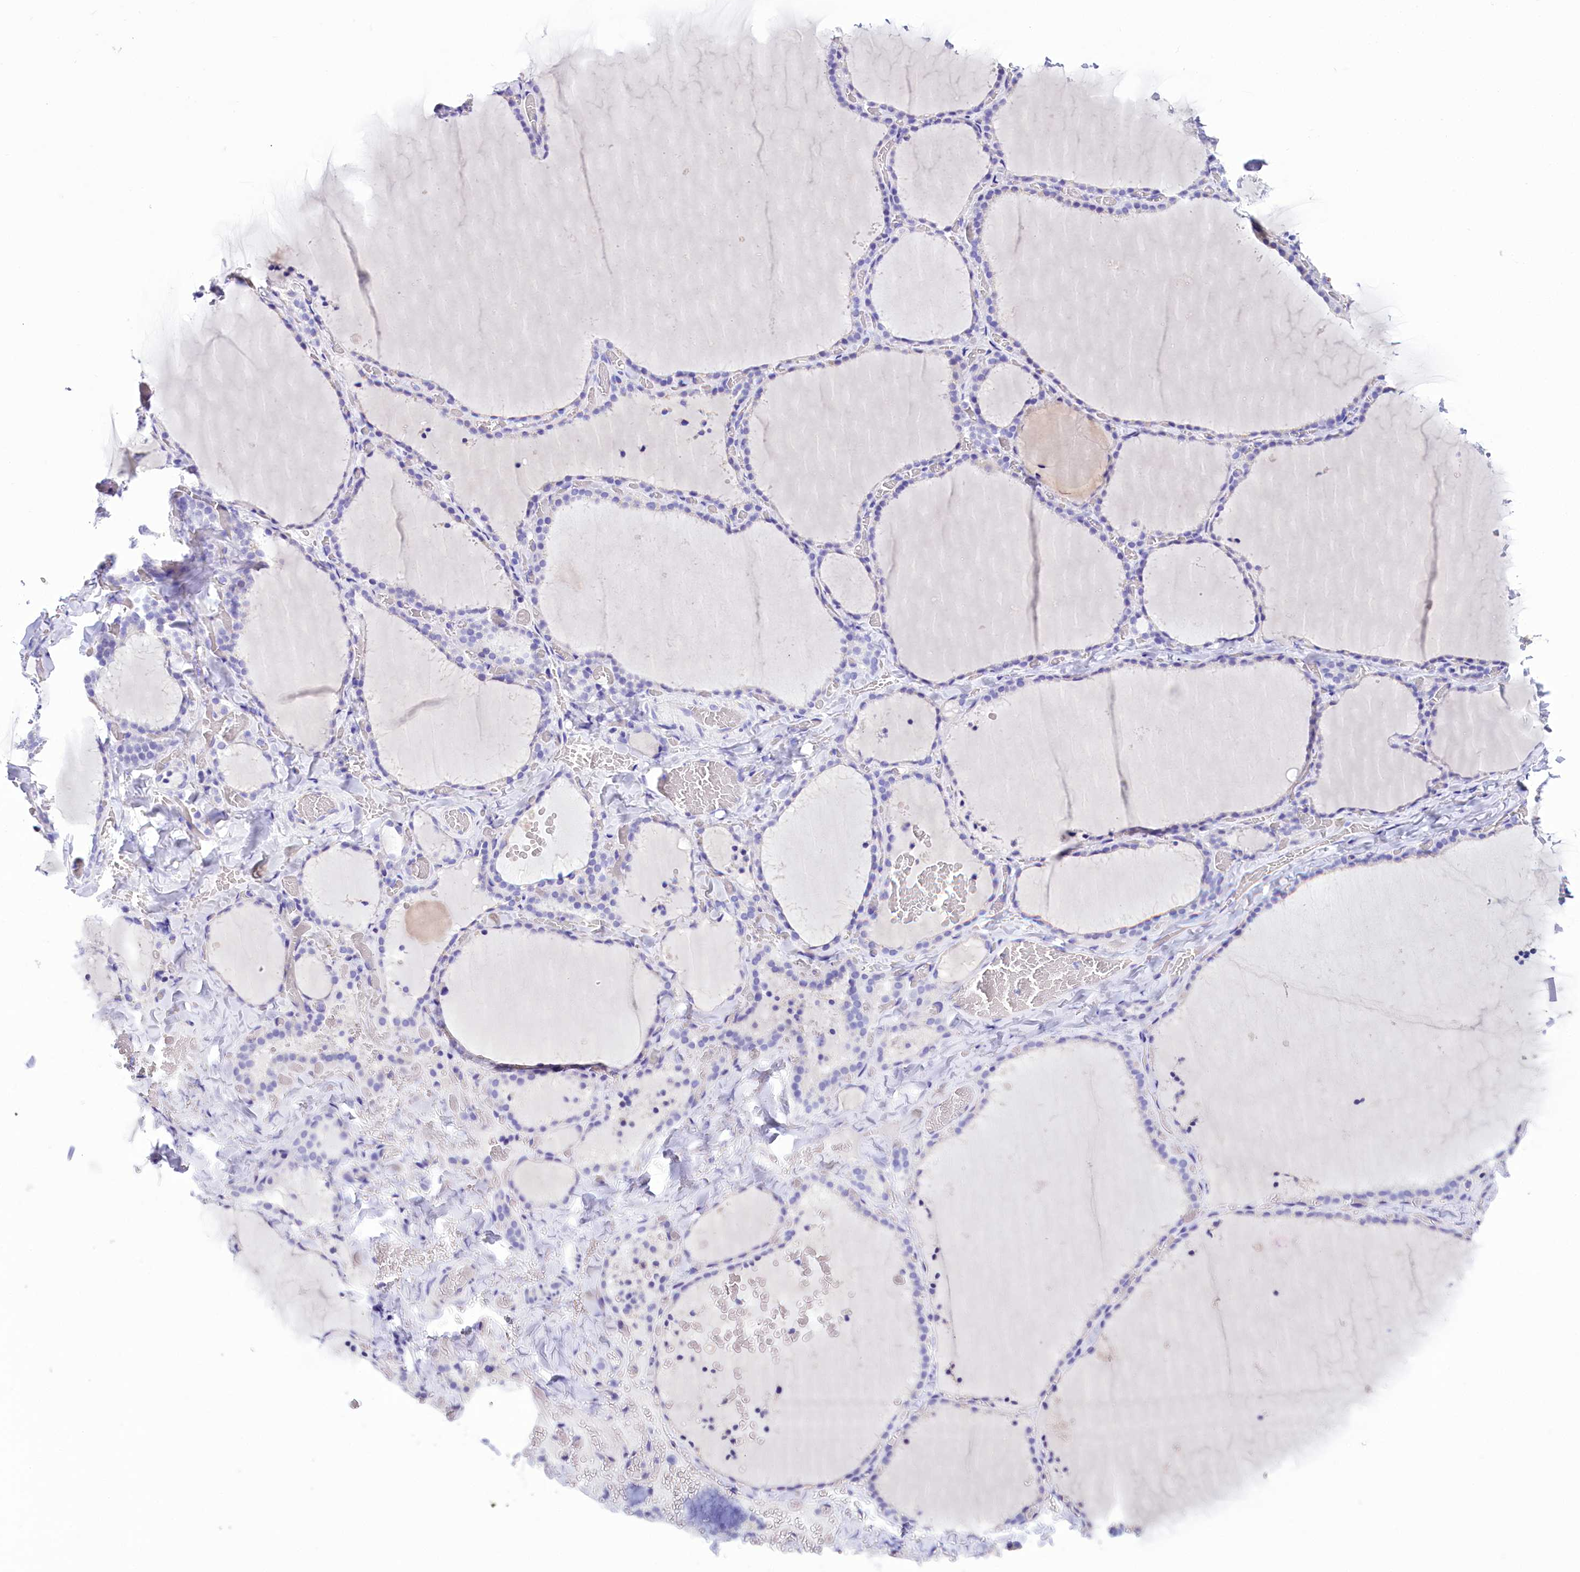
{"staining": {"intensity": "negative", "quantity": "none", "location": "none"}, "tissue": "thyroid gland", "cell_type": "Glandular cells", "image_type": "normal", "snomed": [{"axis": "morphology", "description": "Normal tissue, NOS"}, {"axis": "topography", "description": "Thyroid gland"}], "caption": "Immunohistochemical staining of benign human thyroid gland demonstrates no significant positivity in glandular cells. (DAB (3,3'-diaminobenzidine) IHC, high magnification).", "gene": "TTC36", "patient": {"sex": "female", "age": 22}}